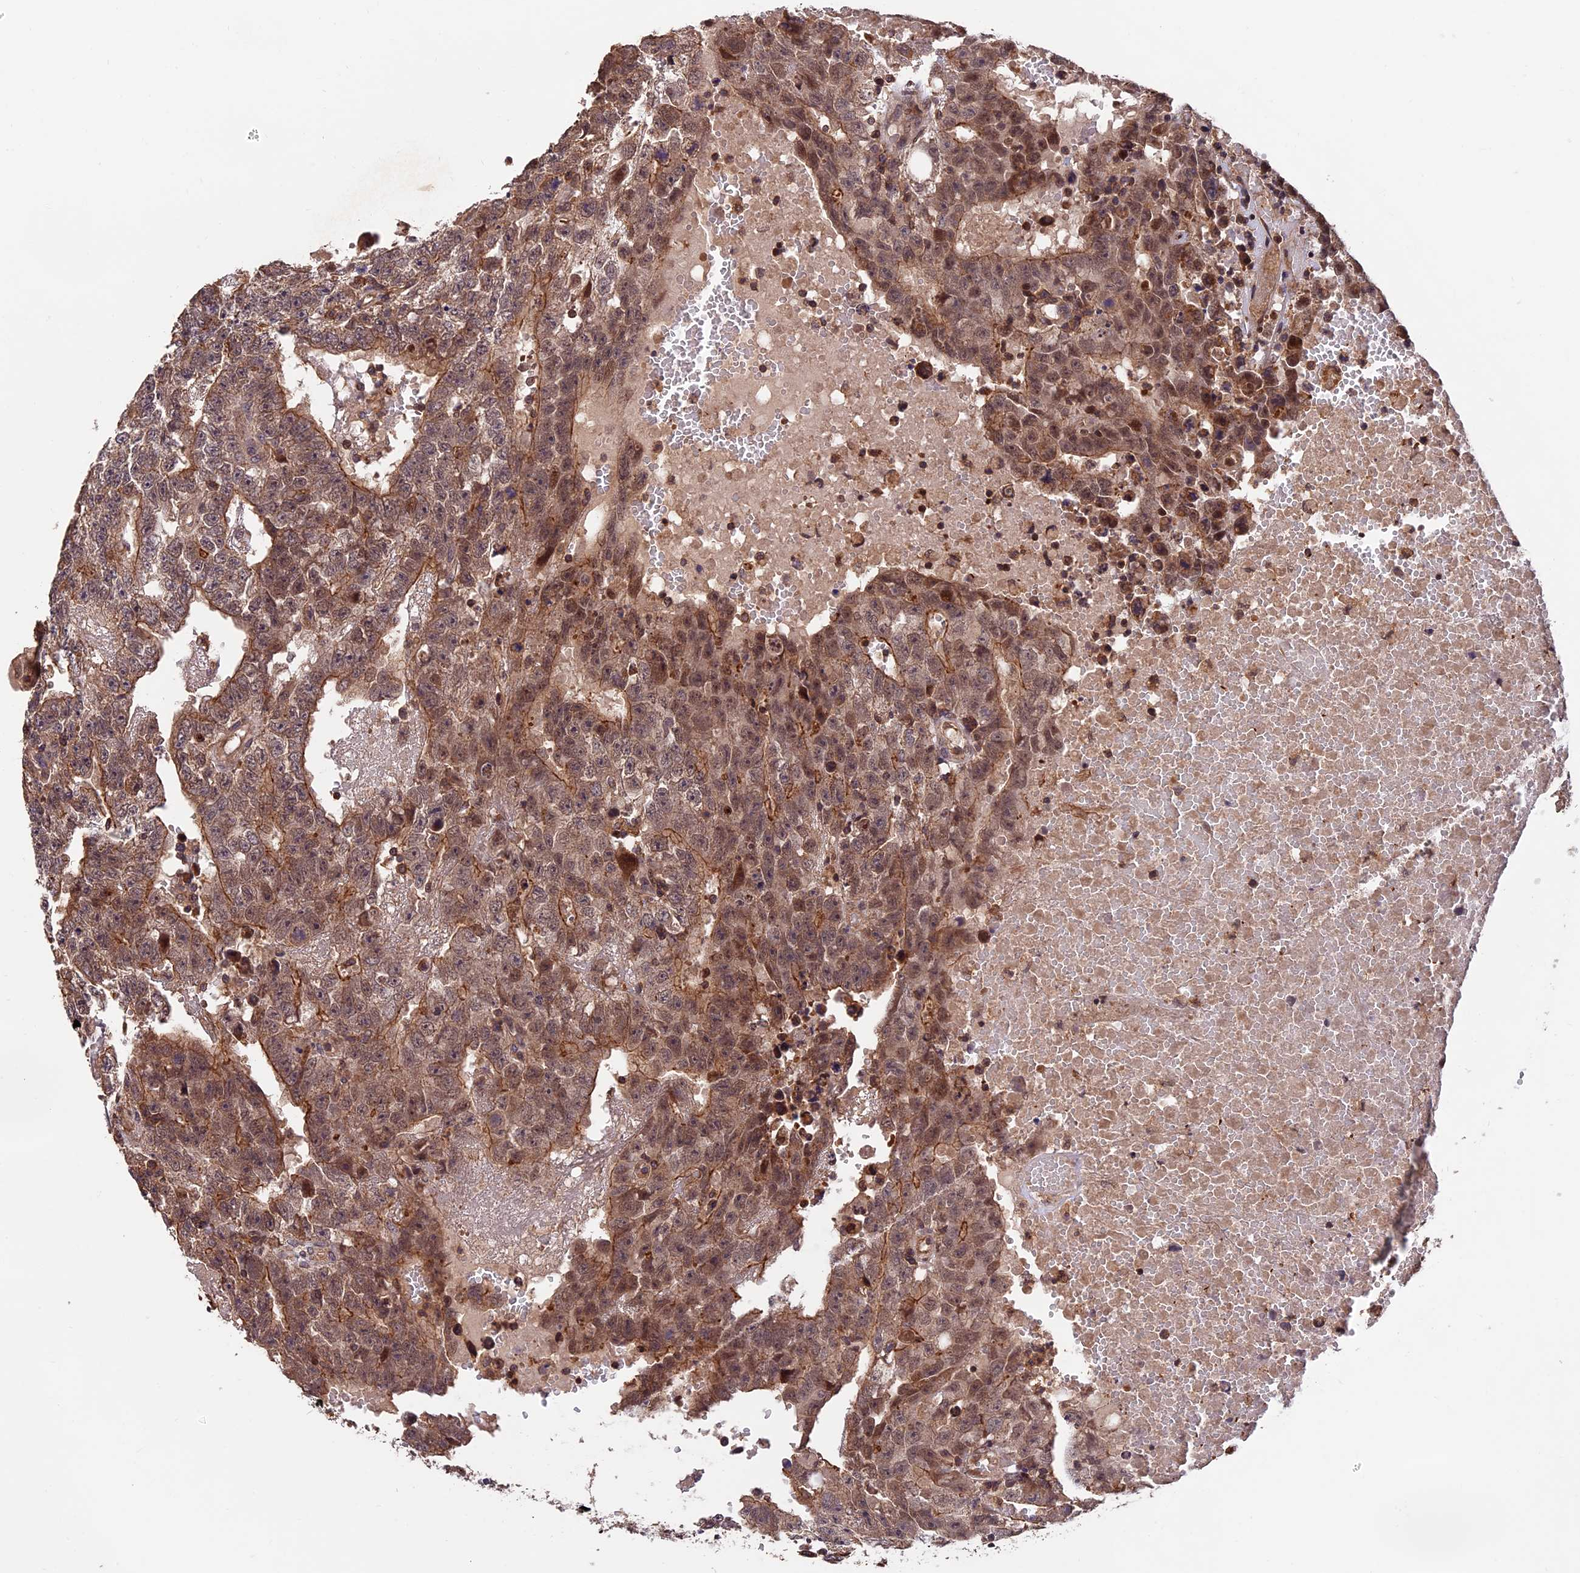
{"staining": {"intensity": "moderate", "quantity": ">75%", "location": "cytoplasmic/membranous,nuclear"}, "tissue": "testis cancer", "cell_type": "Tumor cells", "image_type": "cancer", "snomed": [{"axis": "morphology", "description": "Carcinoma, Embryonal, NOS"}, {"axis": "topography", "description": "Testis"}], "caption": "Immunohistochemistry of human testis embryonal carcinoma shows medium levels of moderate cytoplasmic/membranous and nuclear staining in approximately >75% of tumor cells.", "gene": "PKD2L2", "patient": {"sex": "male", "age": 25}}